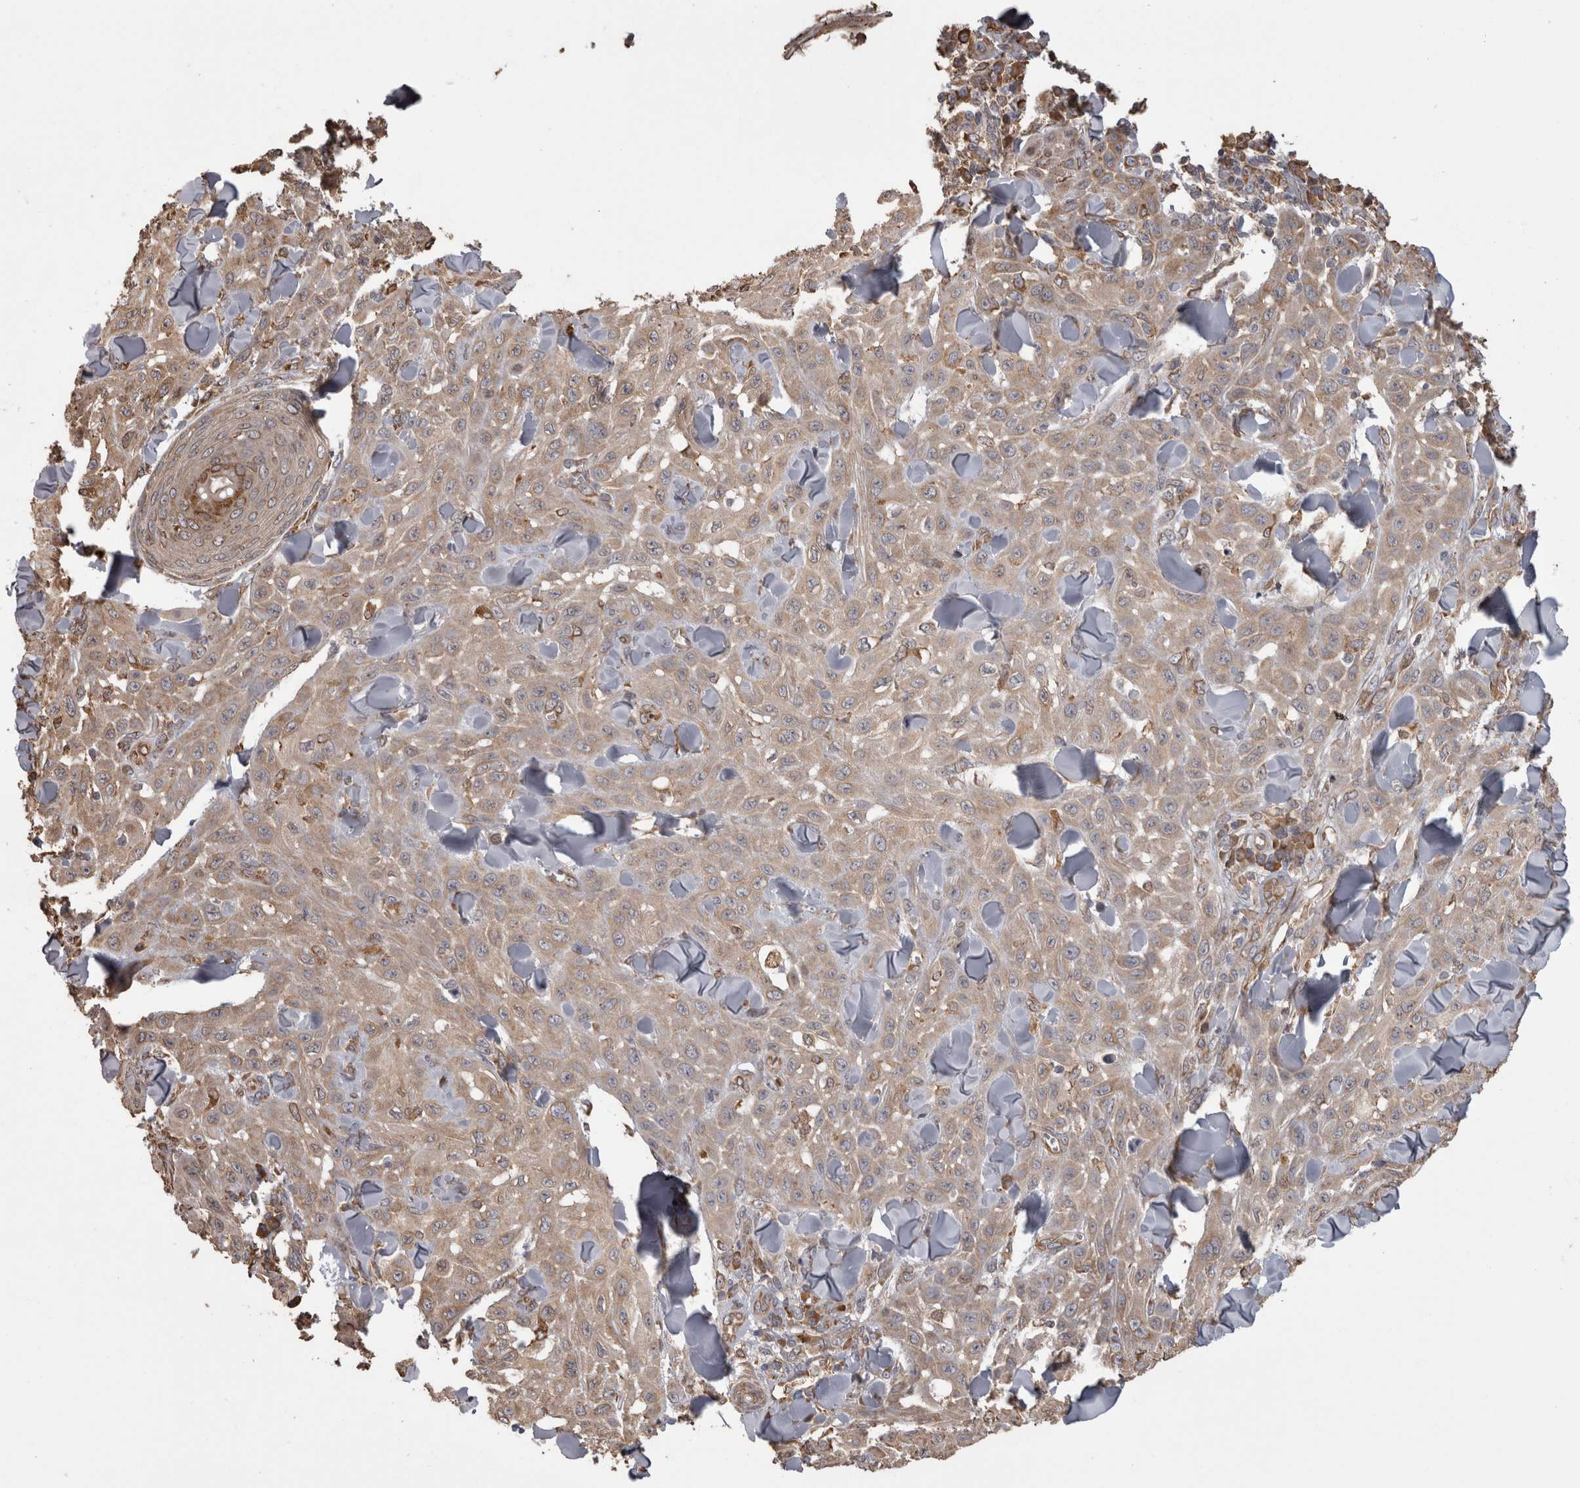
{"staining": {"intensity": "weak", "quantity": ">75%", "location": "cytoplasmic/membranous"}, "tissue": "skin cancer", "cell_type": "Tumor cells", "image_type": "cancer", "snomed": [{"axis": "morphology", "description": "Squamous cell carcinoma, NOS"}, {"axis": "topography", "description": "Skin"}], "caption": "IHC photomicrograph of neoplastic tissue: squamous cell carcinoma (skin) stained using immunohistochemistry shows low levels of weak protein expression localized specifically in the cytoplasmic/membranous of tumor cells, appearing as a cytoplasmic/membranous brown color.", "gene": "PON2", "patient": {"sex": "male", "age": 24}}